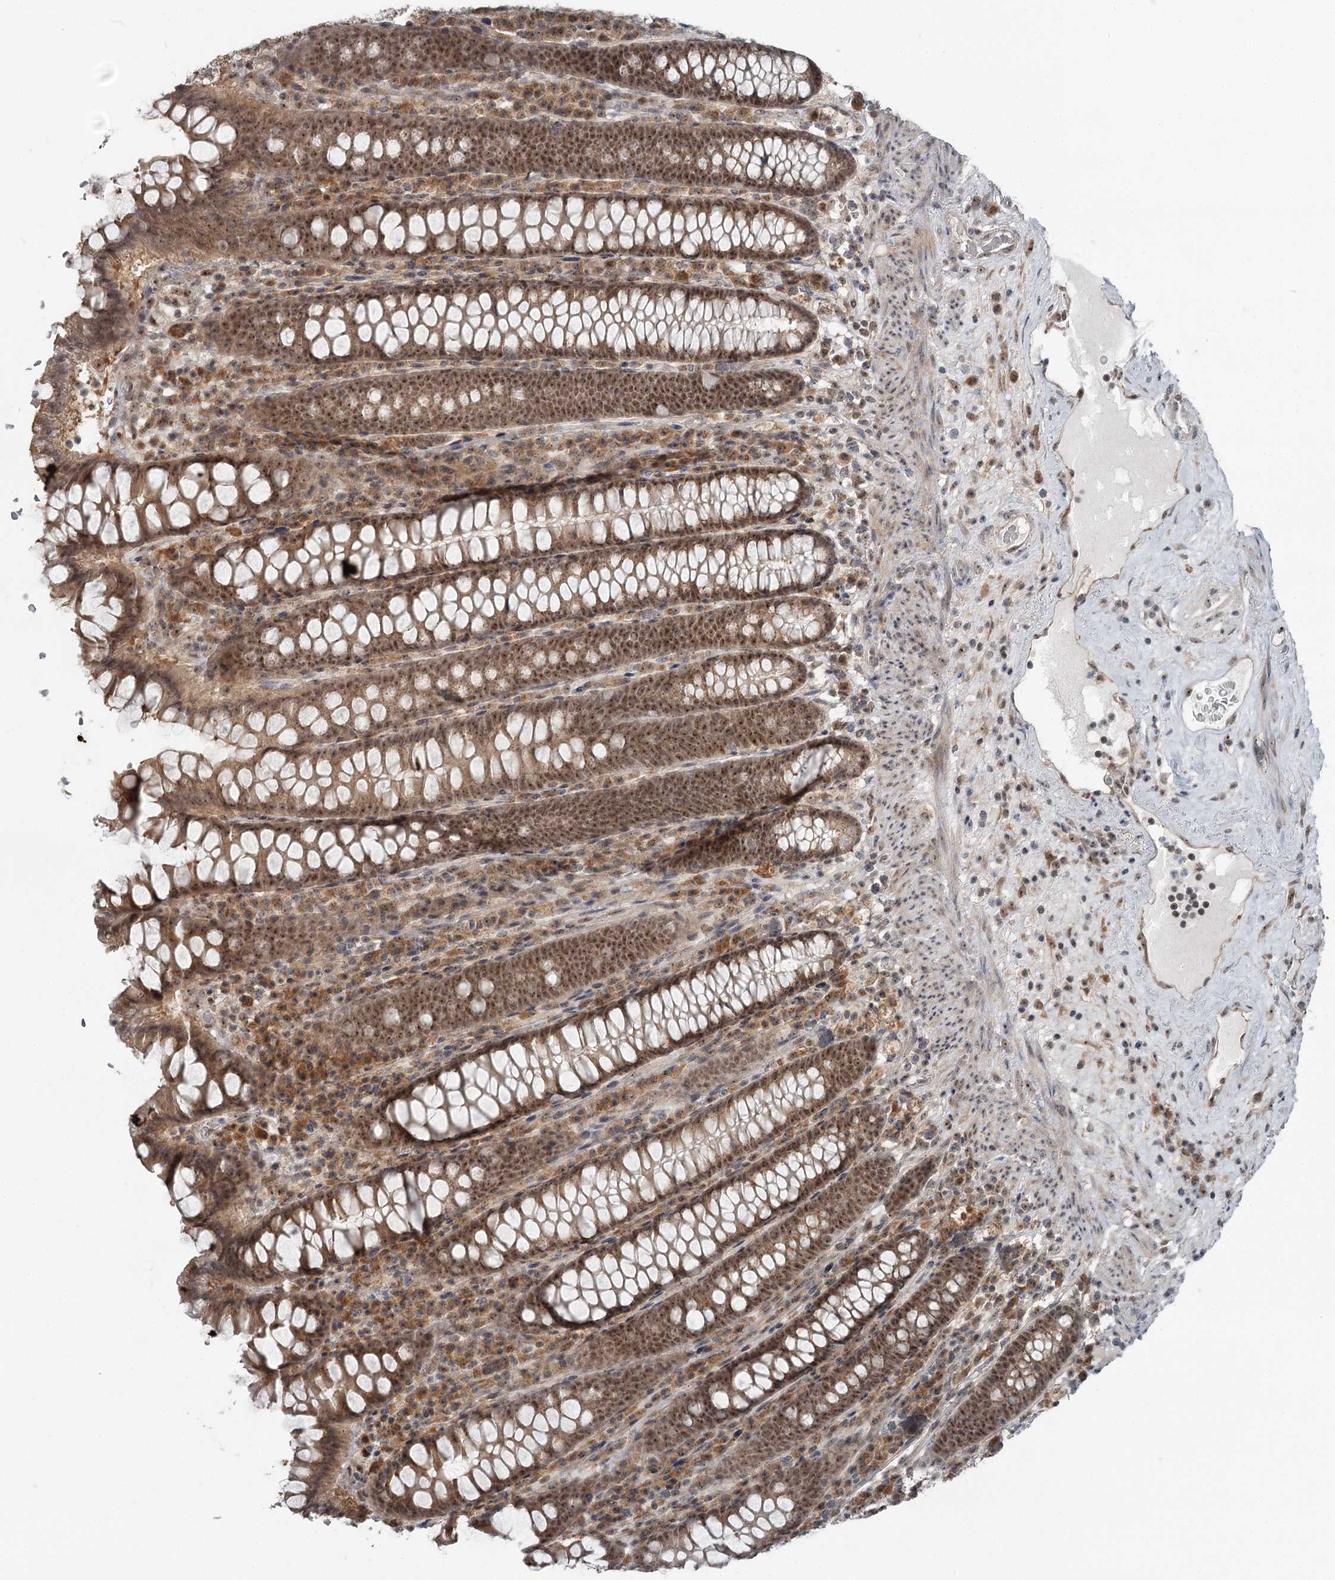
{"staining": {"intensity": "moderate", "quantity": ">75%", "location": "cytoplasmic/membranous,nuclear"}, "tissue": "colon", "cell_type": "Endothelial cells", "image_type": "normal", "snomed": [{"axis": "morphology", "description": "Normal tissue, NOS"}, {"axis": "topography", "description": "Colon"}], "caption": "Immunohistochemistry image of normal colon stained for a protein (brown), which displays medium levels of moderate cytoplasmic/membranous,nuclear staining in about >75% of endothelial cells.", "gene": "EXOSC1", "patient": {"sex": "female", "age": 79}}